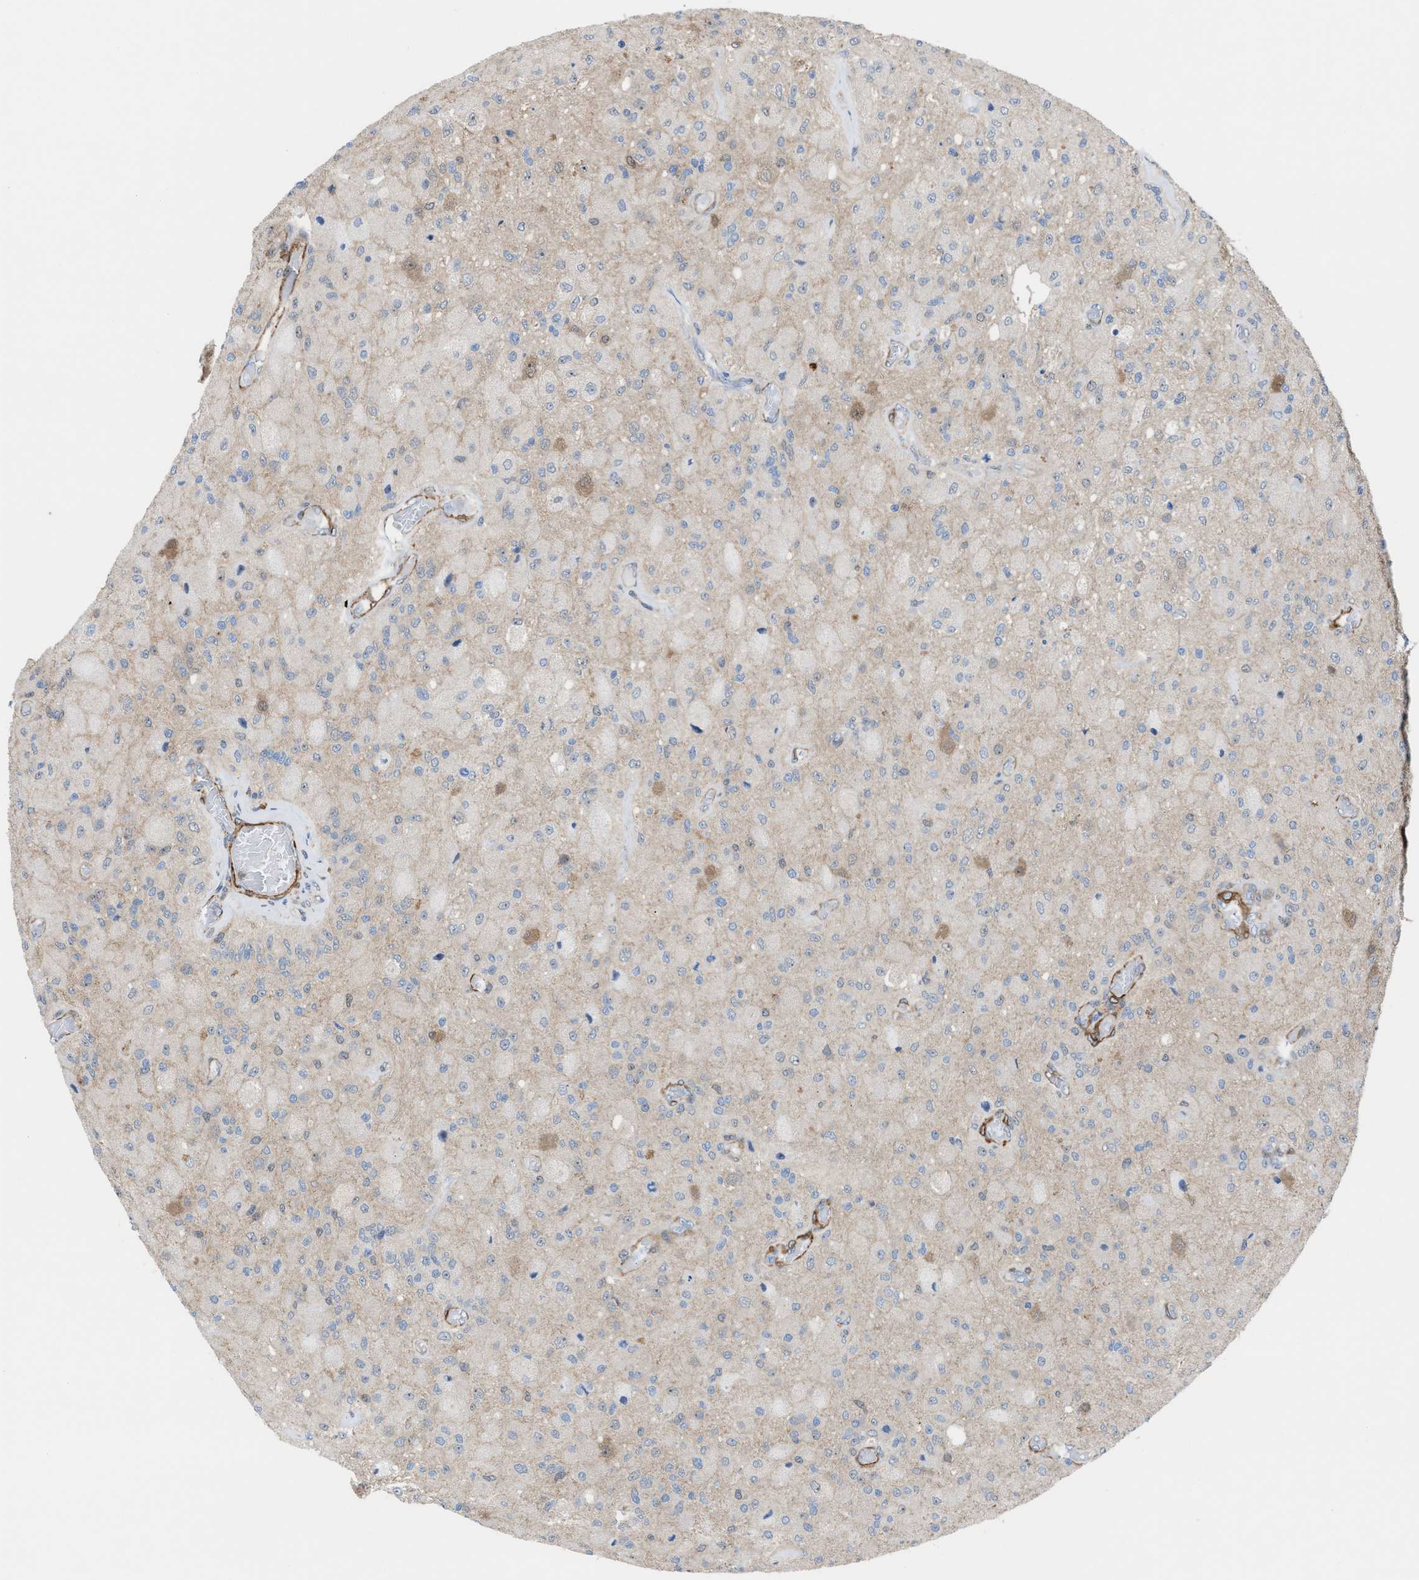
{"staining": {"intensity": "negative", "quantity": "none", "location": "none"}, "tissue": "glioma", "cell_type": "Tumor cells", "image_type": "cancer", "snomed": [{"axis": "morphology", "description": "Normal tissue, NOS"}, {"axis": "morphology", "description": "Glioma, malignant, High grade"}, {"axis": "topography", "description": "Cerebral cortex"}], "caption": "Immunohistochemistry (IHC) photomicrograph of human malignant high-grade glioma stained for a protein (brown), which shows no staining in tumor cells. (Stains: DAB (3,3'-diaminobenzidine) IHC with hematoxylin counter stain, Microscopy: brightfield microscopy at high magnification).", "gene": "NQO2", "patient": {"sex": "male", "age": 77}}